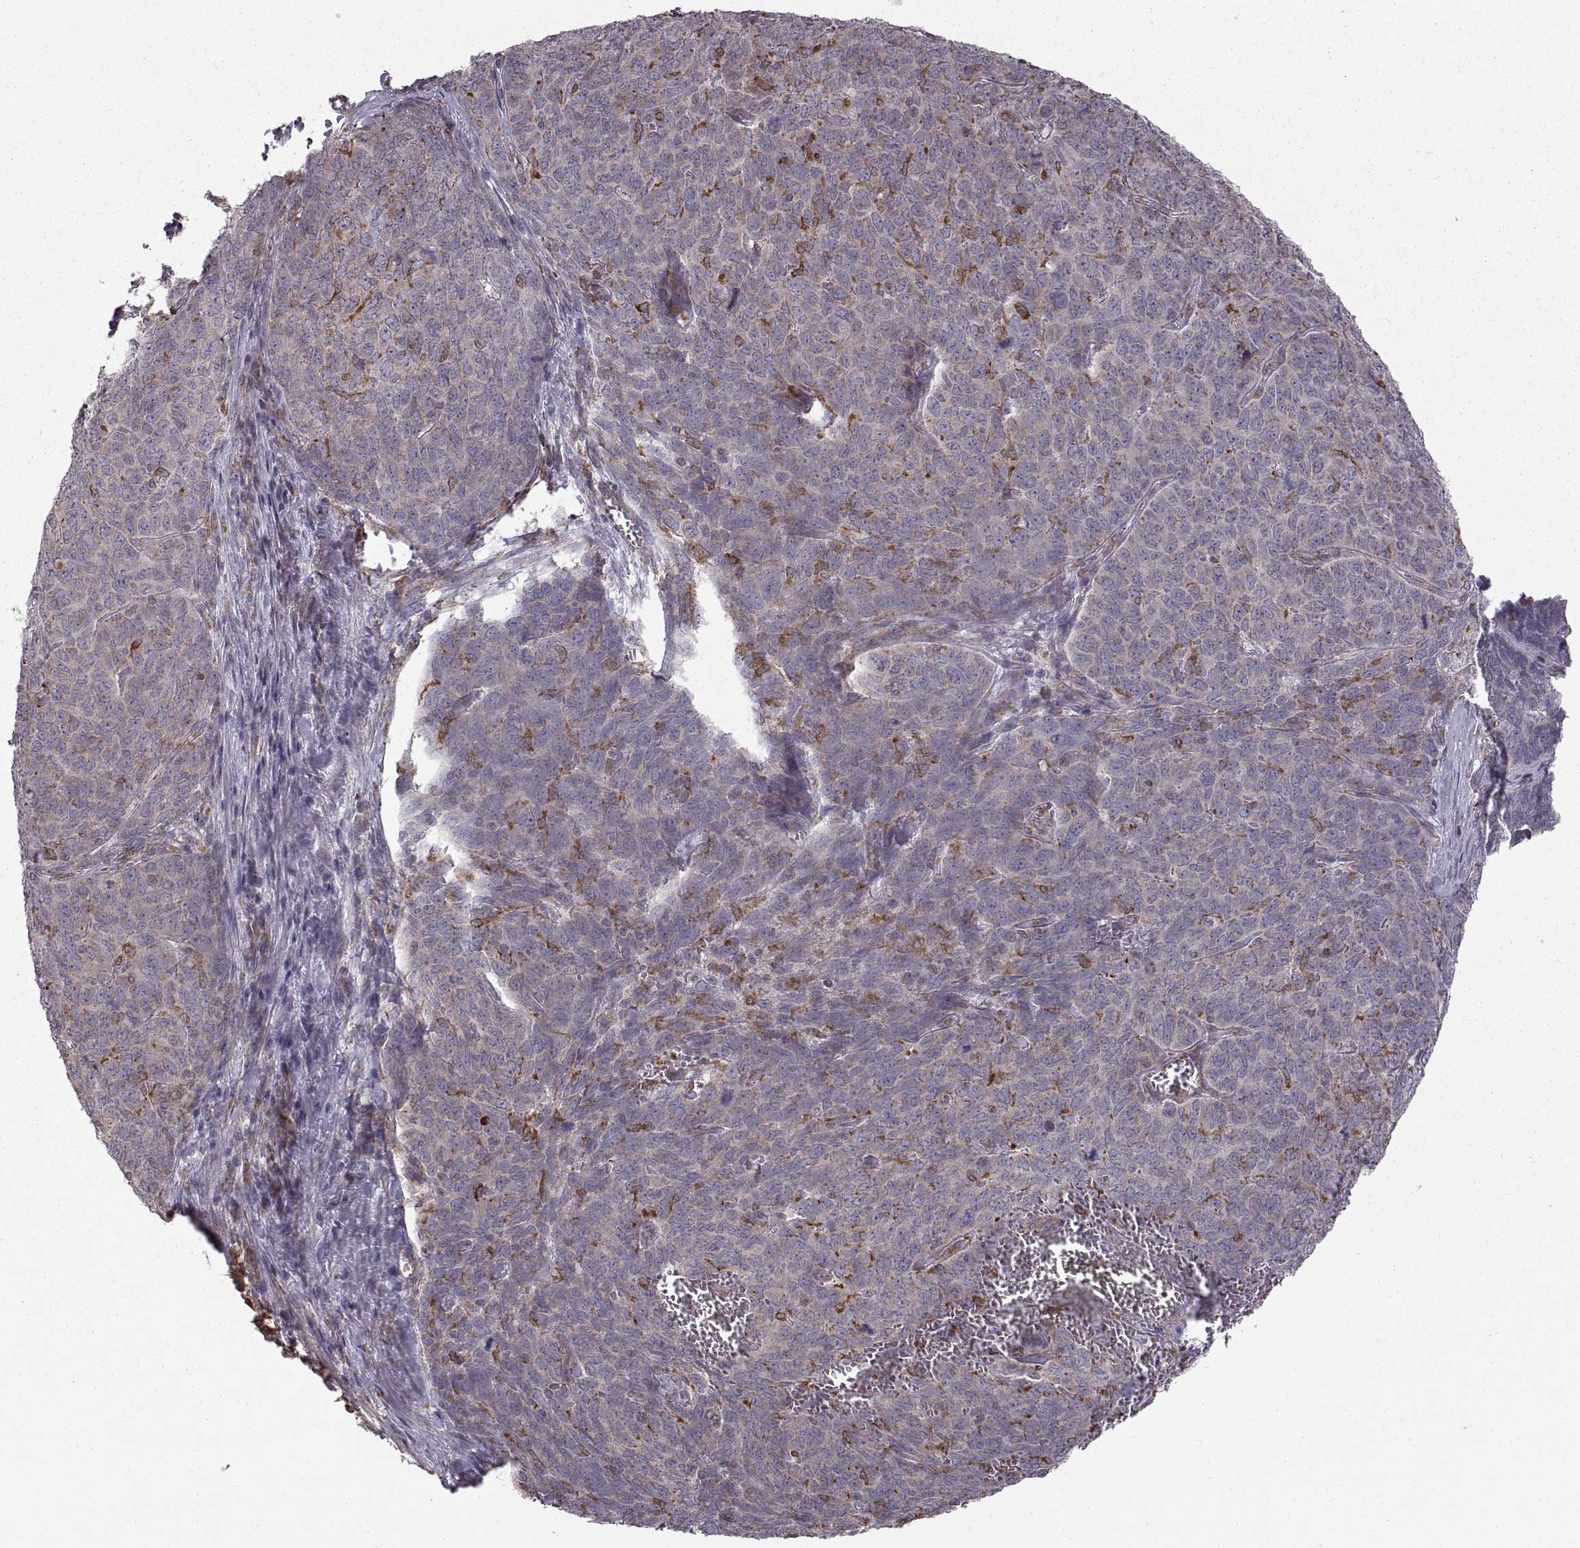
{"staining": {"intensity": "moderate", "quantity": "<25%", "location": "cytoplasmic/membranous"}, "tissue": "skin cancer", "cell_type": "Tumor cells", "image_type": "cancer", "snomed": [{"axis": "morphology", "description": "Squamous cell carcinoma, NOS"}, {"axis": "topography", "description": "Skin"}, {"axis": "topography", "description": "Anal"}], "caption": "Protein analysis of skin squamous cell carcinoma tissue exhibits moderate cytoplasmic/membranous positivity in approximately <25% of tumor cells.", "gene": "PDIA3", "patient": {"sex": "female", "age": 51}}